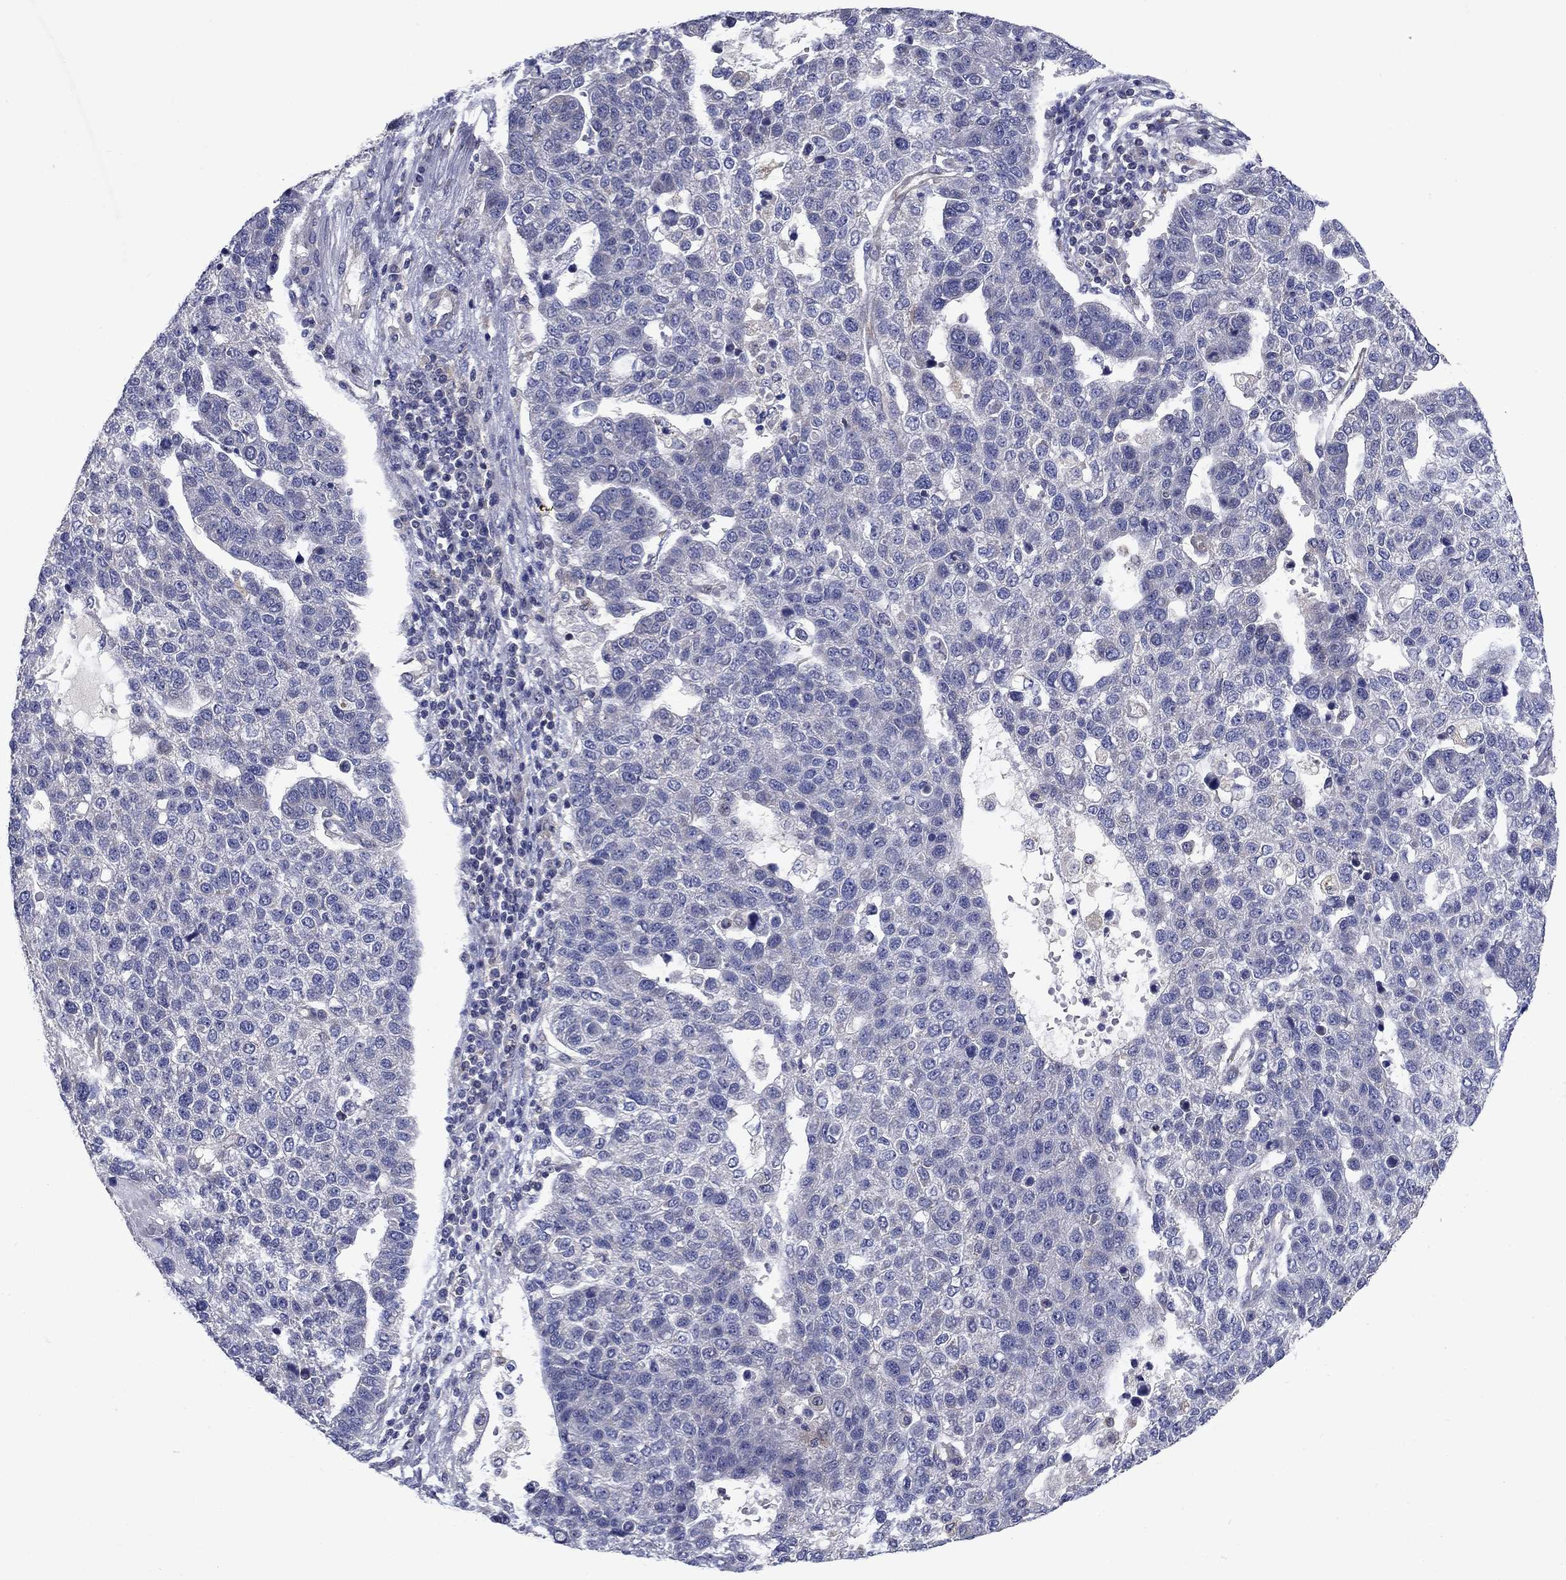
{"staining": {"intensity": "negative", "quantity": "none", "location": "none"}, "tissue": "pancreatic cancer", "cell_type": "Tumor cells", "image_type": "cancer", "snomed": [{"axis": "morphology", "description": "Adenocarcinoma, NOS"}, {"axis": "topography", "description": "Pancreas"}], "caption": "Protein analysis of pancreatic cancer (adenocarcinoma) reveals no significant expression in tumor cells.", "gene": "GLTP", "patient": {"sex": "female", "age": 61}}